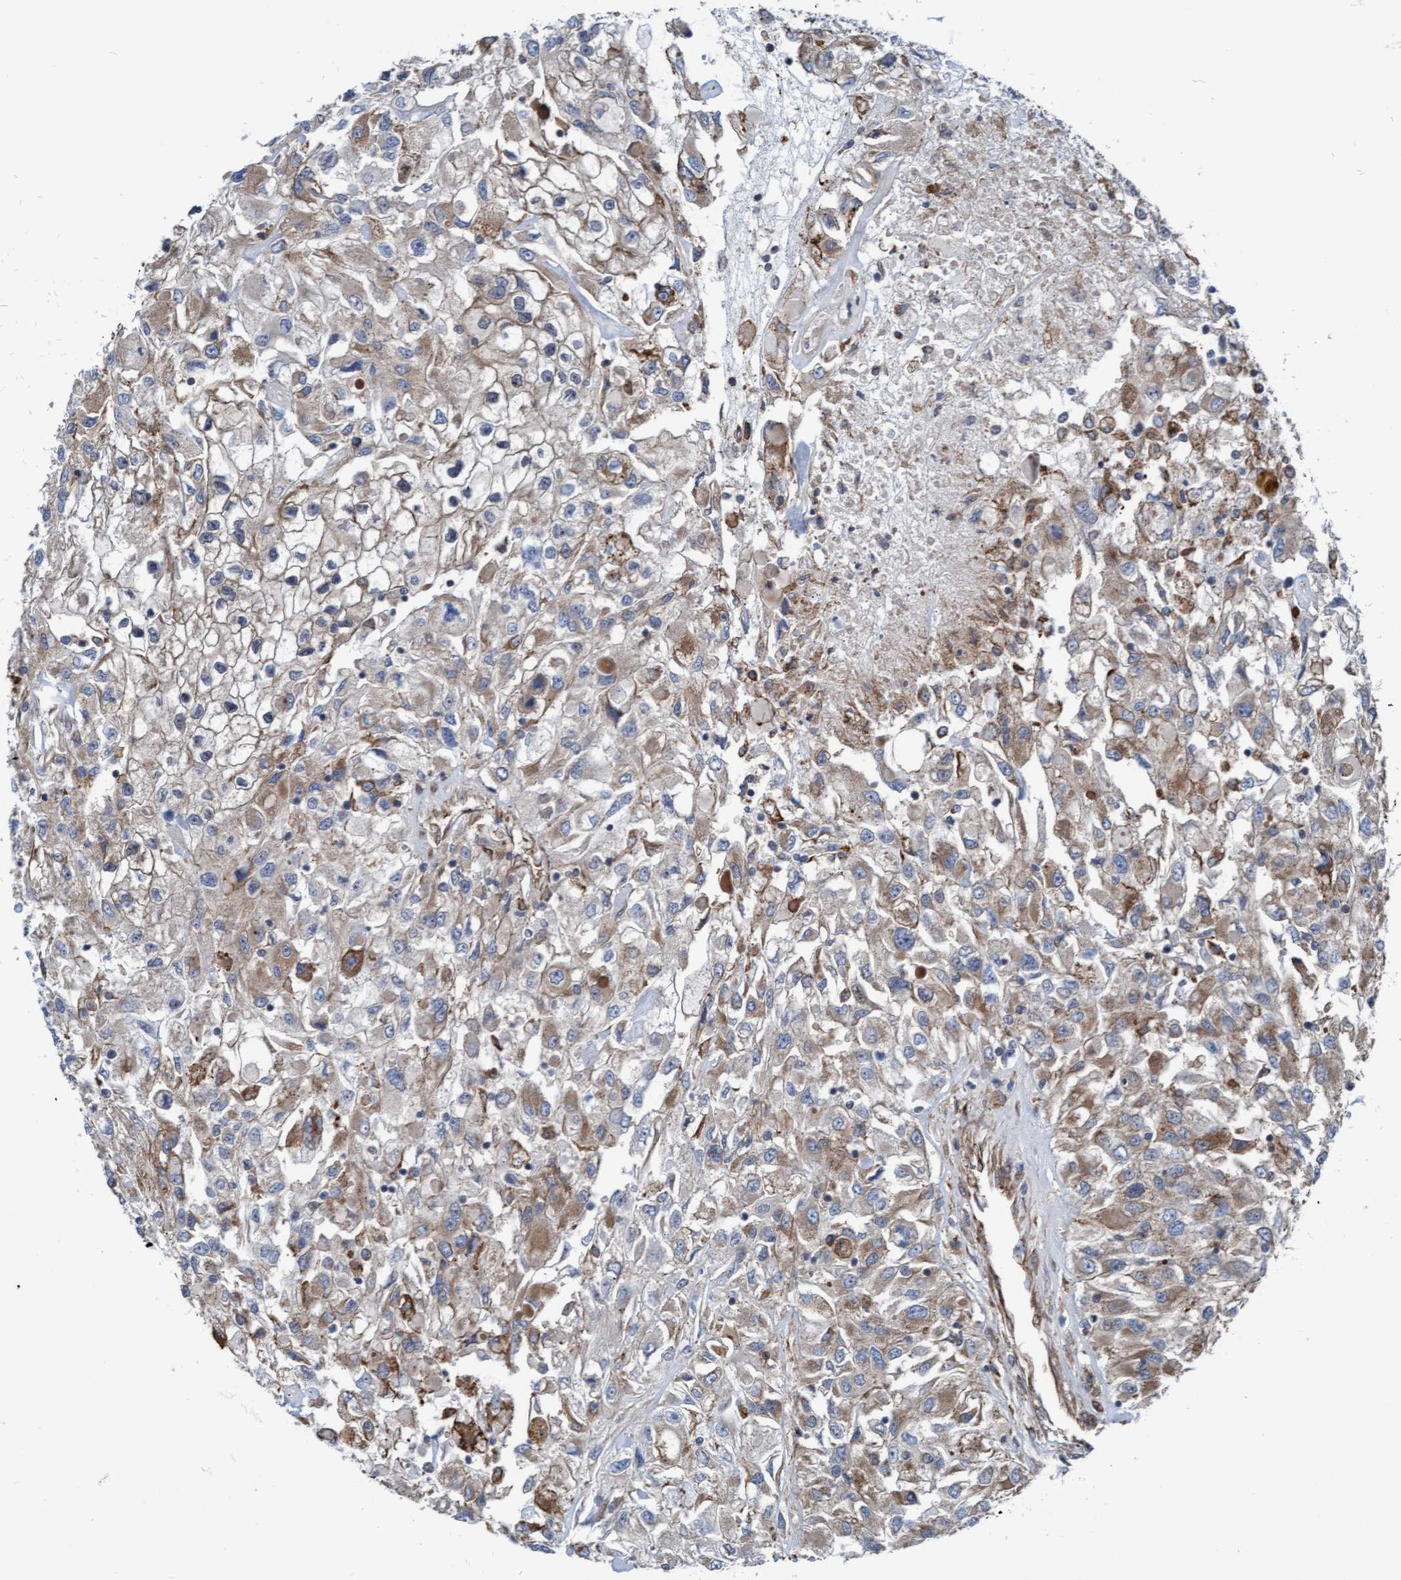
{"staining": {"intensity": "moderate", "quantity": "<25%", "location": "cytoplasmic/membranous"}, "tissue": "renal cancer", "cell_type": "Tumor cells", "image_type": "cancer", "snomed": [{"axis": "morphology", "description": "Adenocarcinoma, NOS"}, {"axis": "topography", "description": "Kidney"}], "caption": "Tumor cells exhibit low levels of moderate cytoplasmic/membranous staining in about <25% of cells in renal adenocarcinoma. Using DAB (brown) and hematoxylin (blue) stains, captured at high magnification using brightfield microscopy.", "gene": "RAP1GAP2", "patient": {"sex": "female", "age": 52}}